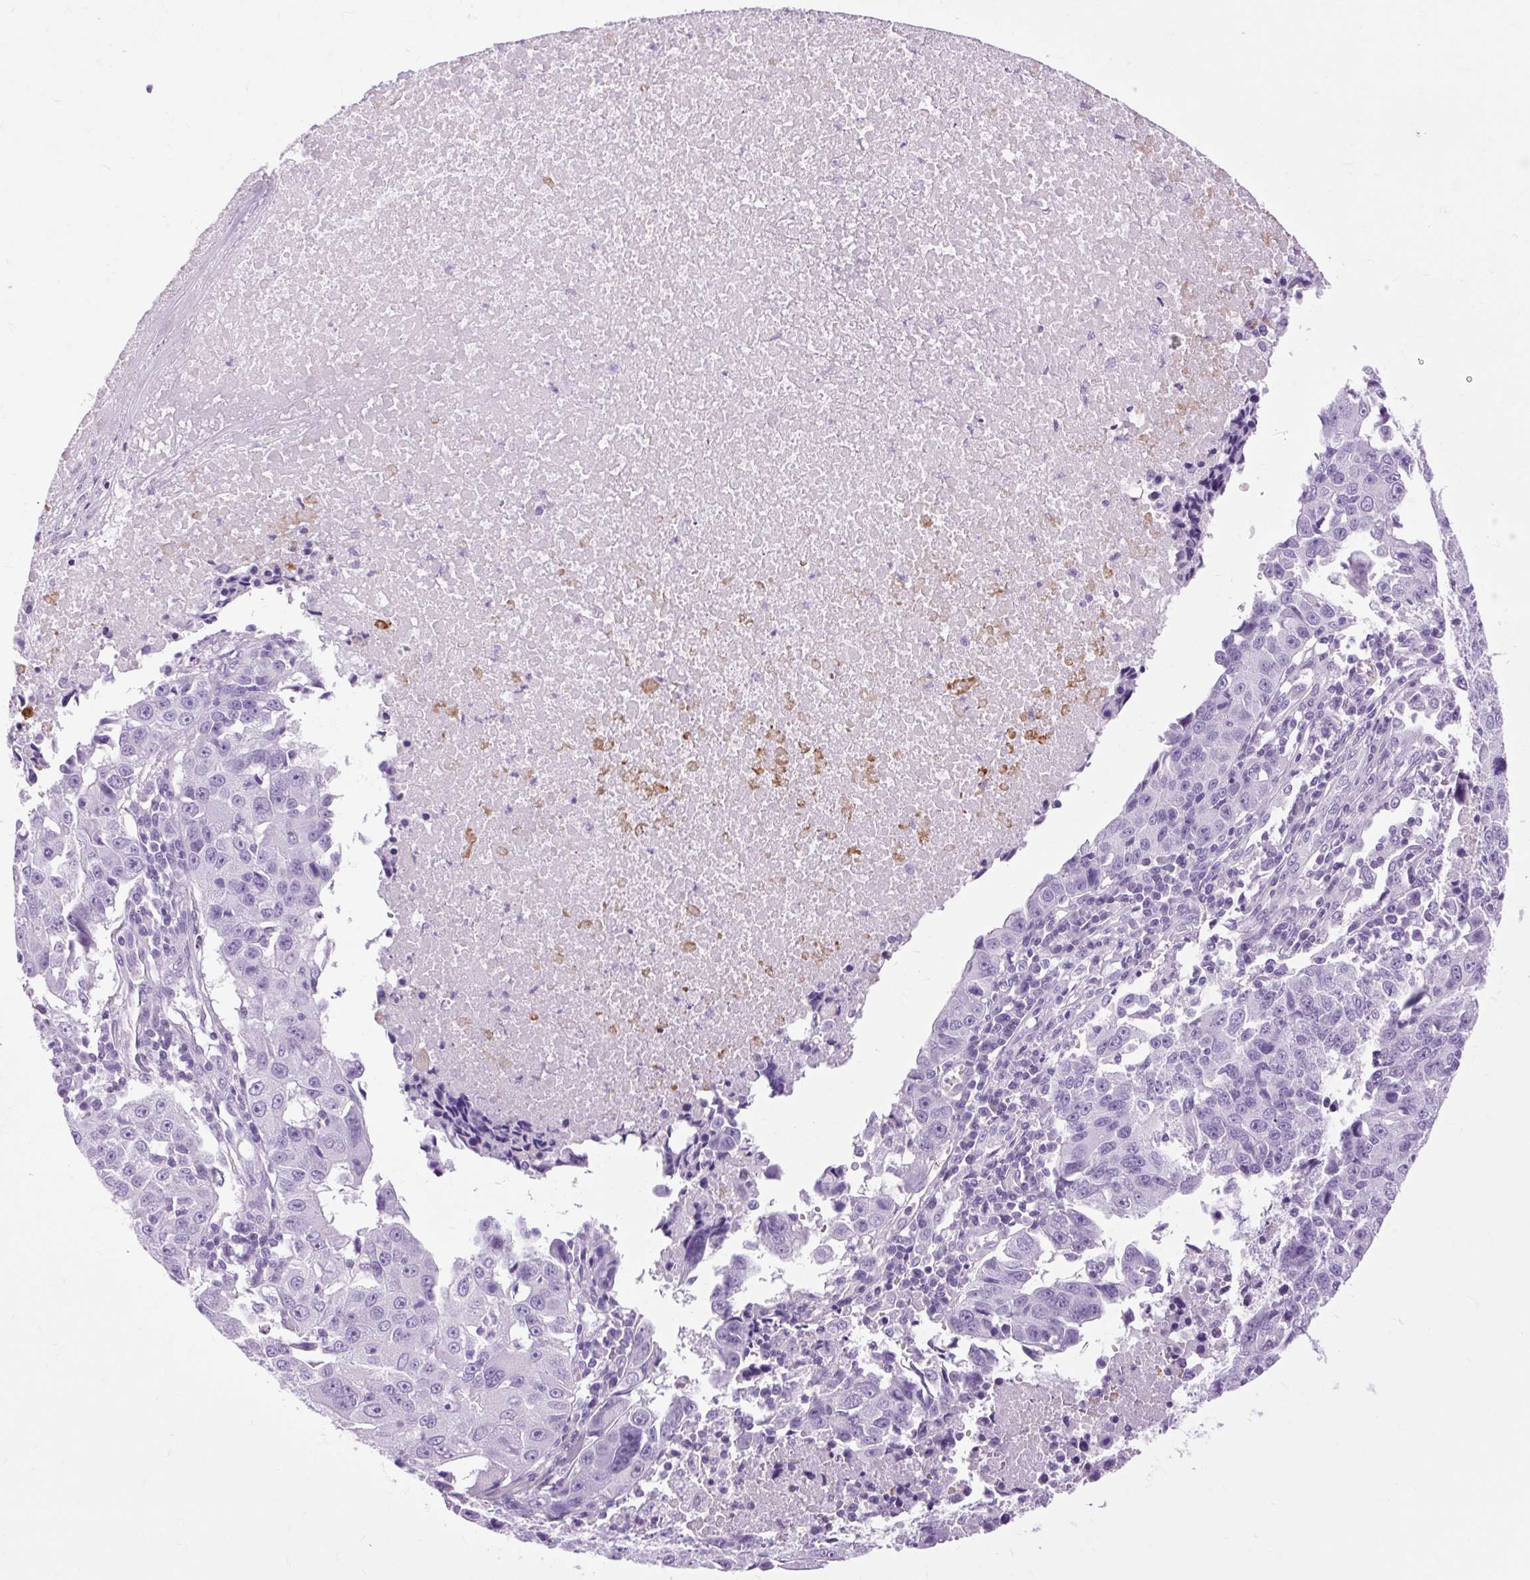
{"staining": {"intensity": "negative", "quantity": "none", "location": "none"}, "tissue": "lung cancer", "cell_type": "Tumor cells", "image_type": "cancer", "snomed": [{"axis": "morphology", "description": "Squamous cell carcinoma, NOS"}, {"axis": "topography", "description": "Lung"}], "caption": "Immunohistochemistry (IHC) histopathology image of human lung squamous cell carcinoma stained for a protein (brown), which exhibits no expression in tumor cells.", "gene": "OOEP", "patient": {"sex": "female", "age": 66}}